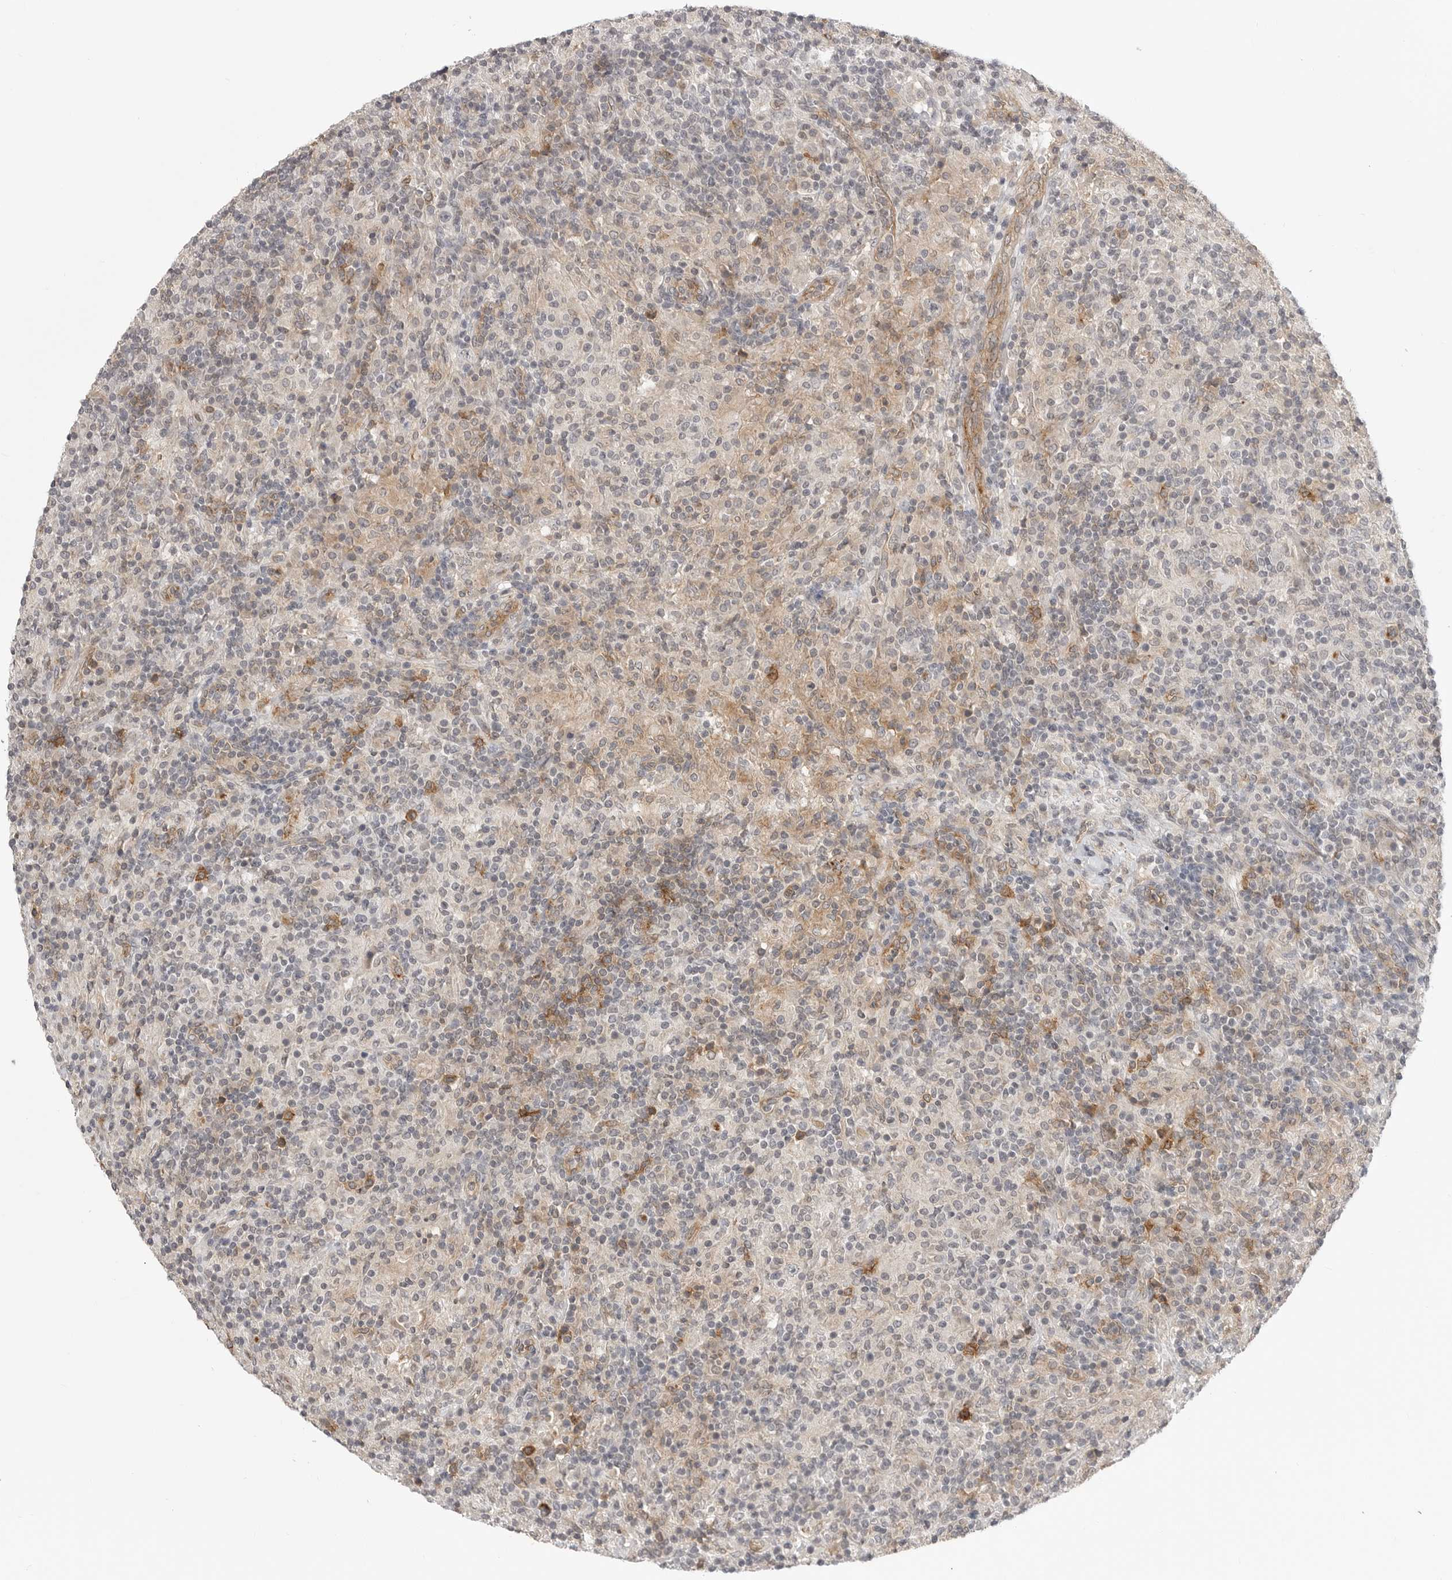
{"staining": {"intensity": "moderate", "quantity": "25%-75%", "location": "cytoplasmic/membranous"}, "tissue": "lymphoma", "cell_type": "Tumor cells", "image_type": "cancer", "snomed": [{"axis": "morphology", "description": "Hodgkin's disease, NOS"}, {"axis": "topography", "description": "Lymph node"}], "caption": "A brown stain highlights moderate cytoplasmic/membranous expression of a protein in human Hodgkin's disease tumor cells.", "gene": "IFNGR1", "patient": {"sex": "male", "age": 70}}